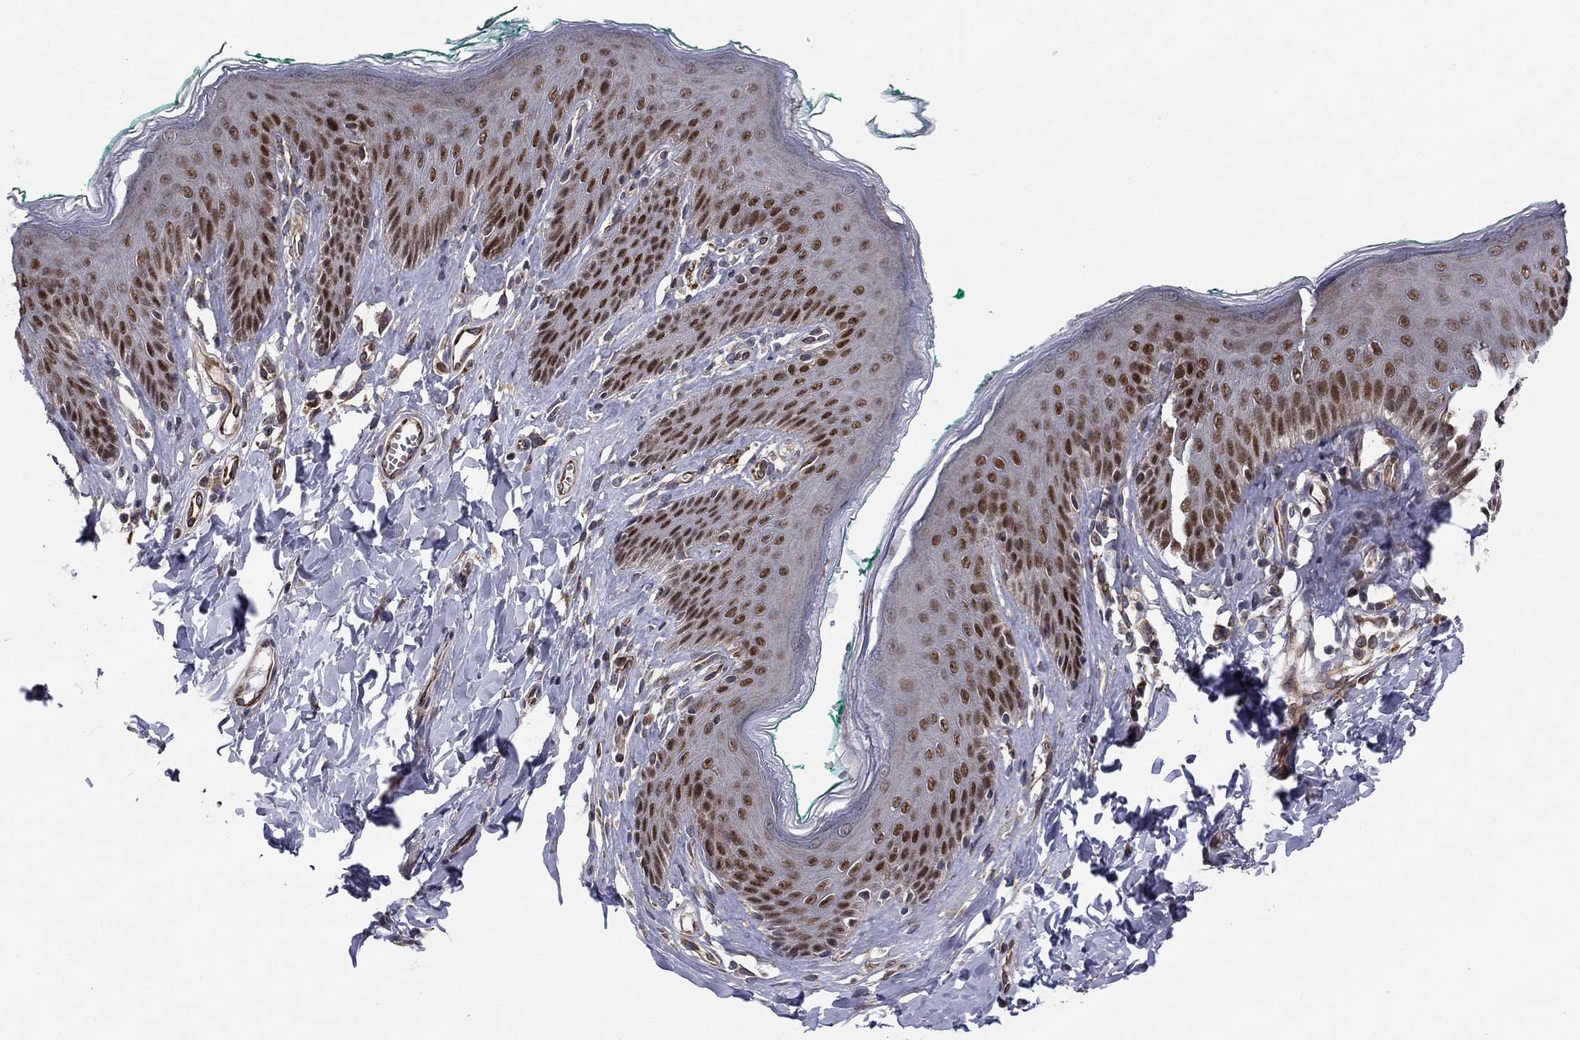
{"staining": {"intensity": "strong", "quantity": ">75%", "location": "cytoplasmic/membranous,nuclear"}, "tissue": "skin", "cell_type": "Epidermal cells", "image_type": "normal", "snomed": [{"axis": "morphology", "description": "Normal tissue, NOS"}, {"axis": "topography", "description": "Vulva"}], "caption": "The histopathology image demonstrates a brown stain indicating the presence of a protein in the cytoplasmic/membranous,nuclear of epidermal cells in skin. (Stains: DAB (3,3'-diaminobenzidine) in brown, nuclei in blue, Microscopy: brightfield microscopy at high magnification).", "gene": "BCL11A", "patient": {"sex": "female", "age": 66}}